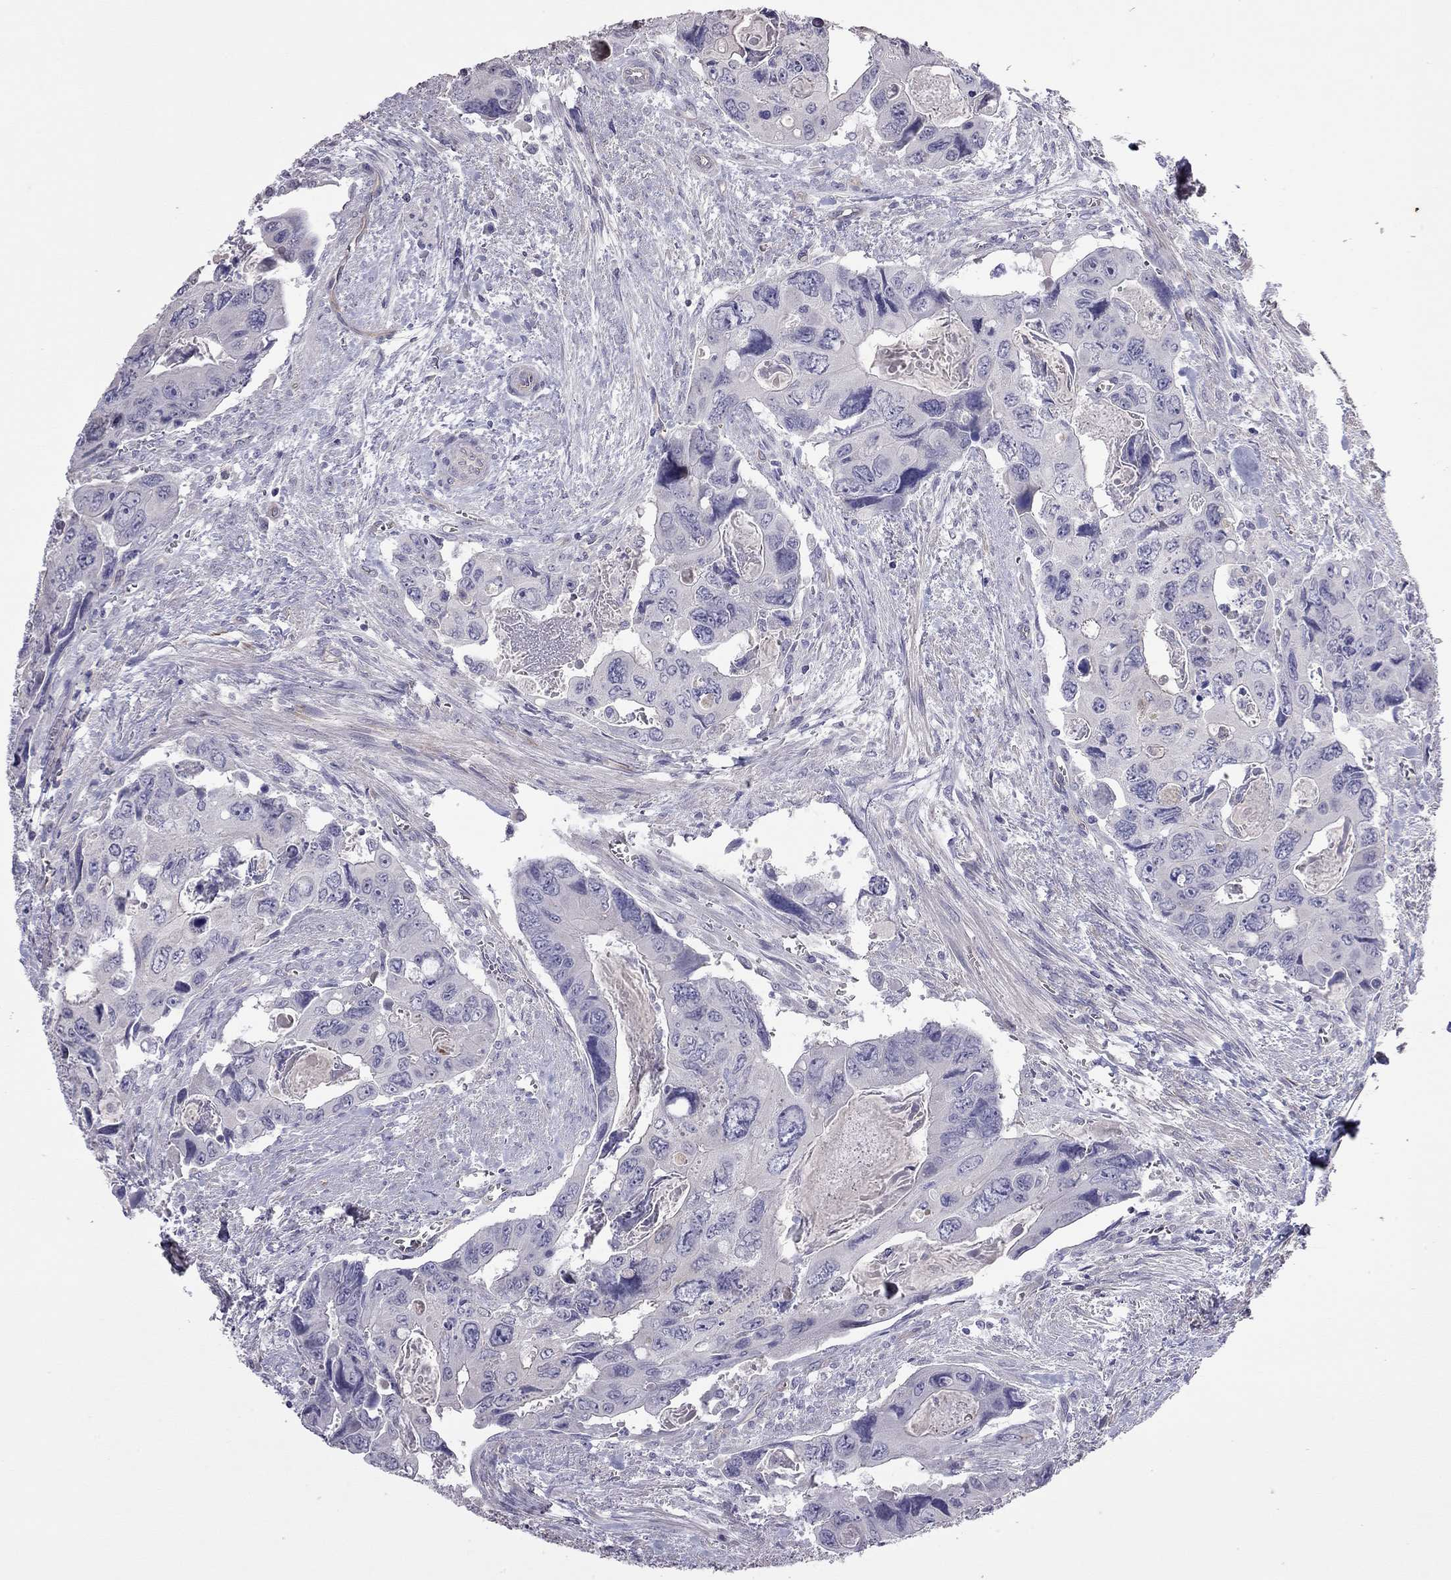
{"staining": {"intensity": "negative", "quantity": "none", "location": "none"}, "tissue": "colorectal cancer", "cell_type": "Tumor cells", "image_type": "cancer", "snomed": [{"axis": "morphology", "description": "Adenocarcinoma, NOS"}, {"axis": "topography", "description": "Rectum"}], "caption": "High power microscopy photomicrograph of an immunohistochemistry (IHC) photomicrograph of colorectal cancer, revealing no significant expression in tumor cells. (DAB (3,3'-diaminobenzidine) IHC visualized using brightfield microscopy, high magnification).", "gene": "FEZ1", "patient": {"sex": "male", "age": 62}}